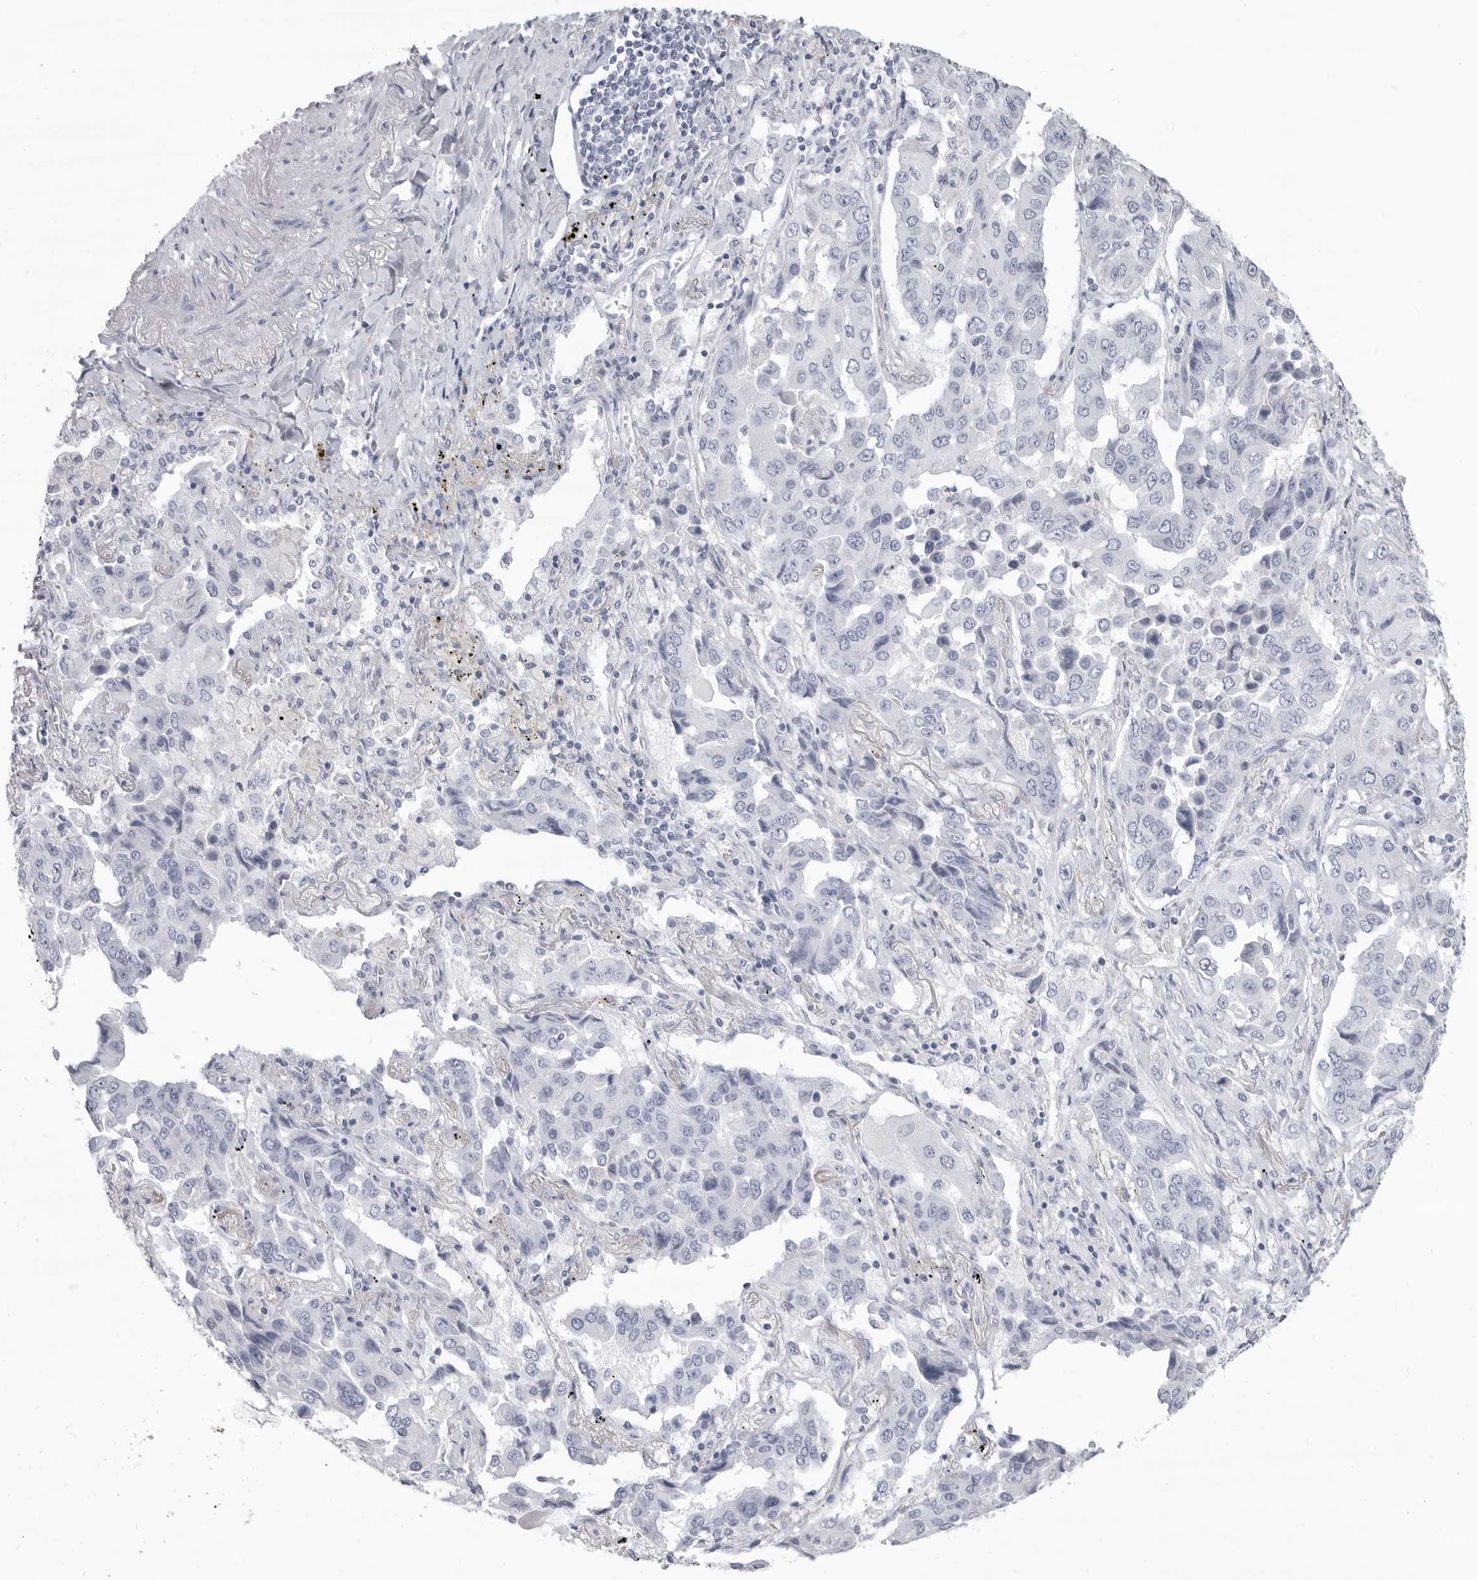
{"staining": {"intensity": "negative", "quantity": "none", "location": "none"}, "tissue": "lung cancer", "cell_type": "Tumor cells", "image_type": "cancer", "snomed": [{"axis": "morphology", "description": "Adenocarcinoma, NOS"}, {"axis": "topography", "description": "Lung"}], "caption": "The micrograph exhibits no staining of tumor cells in lung cancer (adenocarcinoma). Brightfield microscopy of immunohistochemistry (IHC) stained with DAB (3,3'-diaminobenzidine) (brown) and hematoxylin (blue), captured at high magnification.", "gene": "LY6D", "patient": {"sex": "female", "age": 65}}